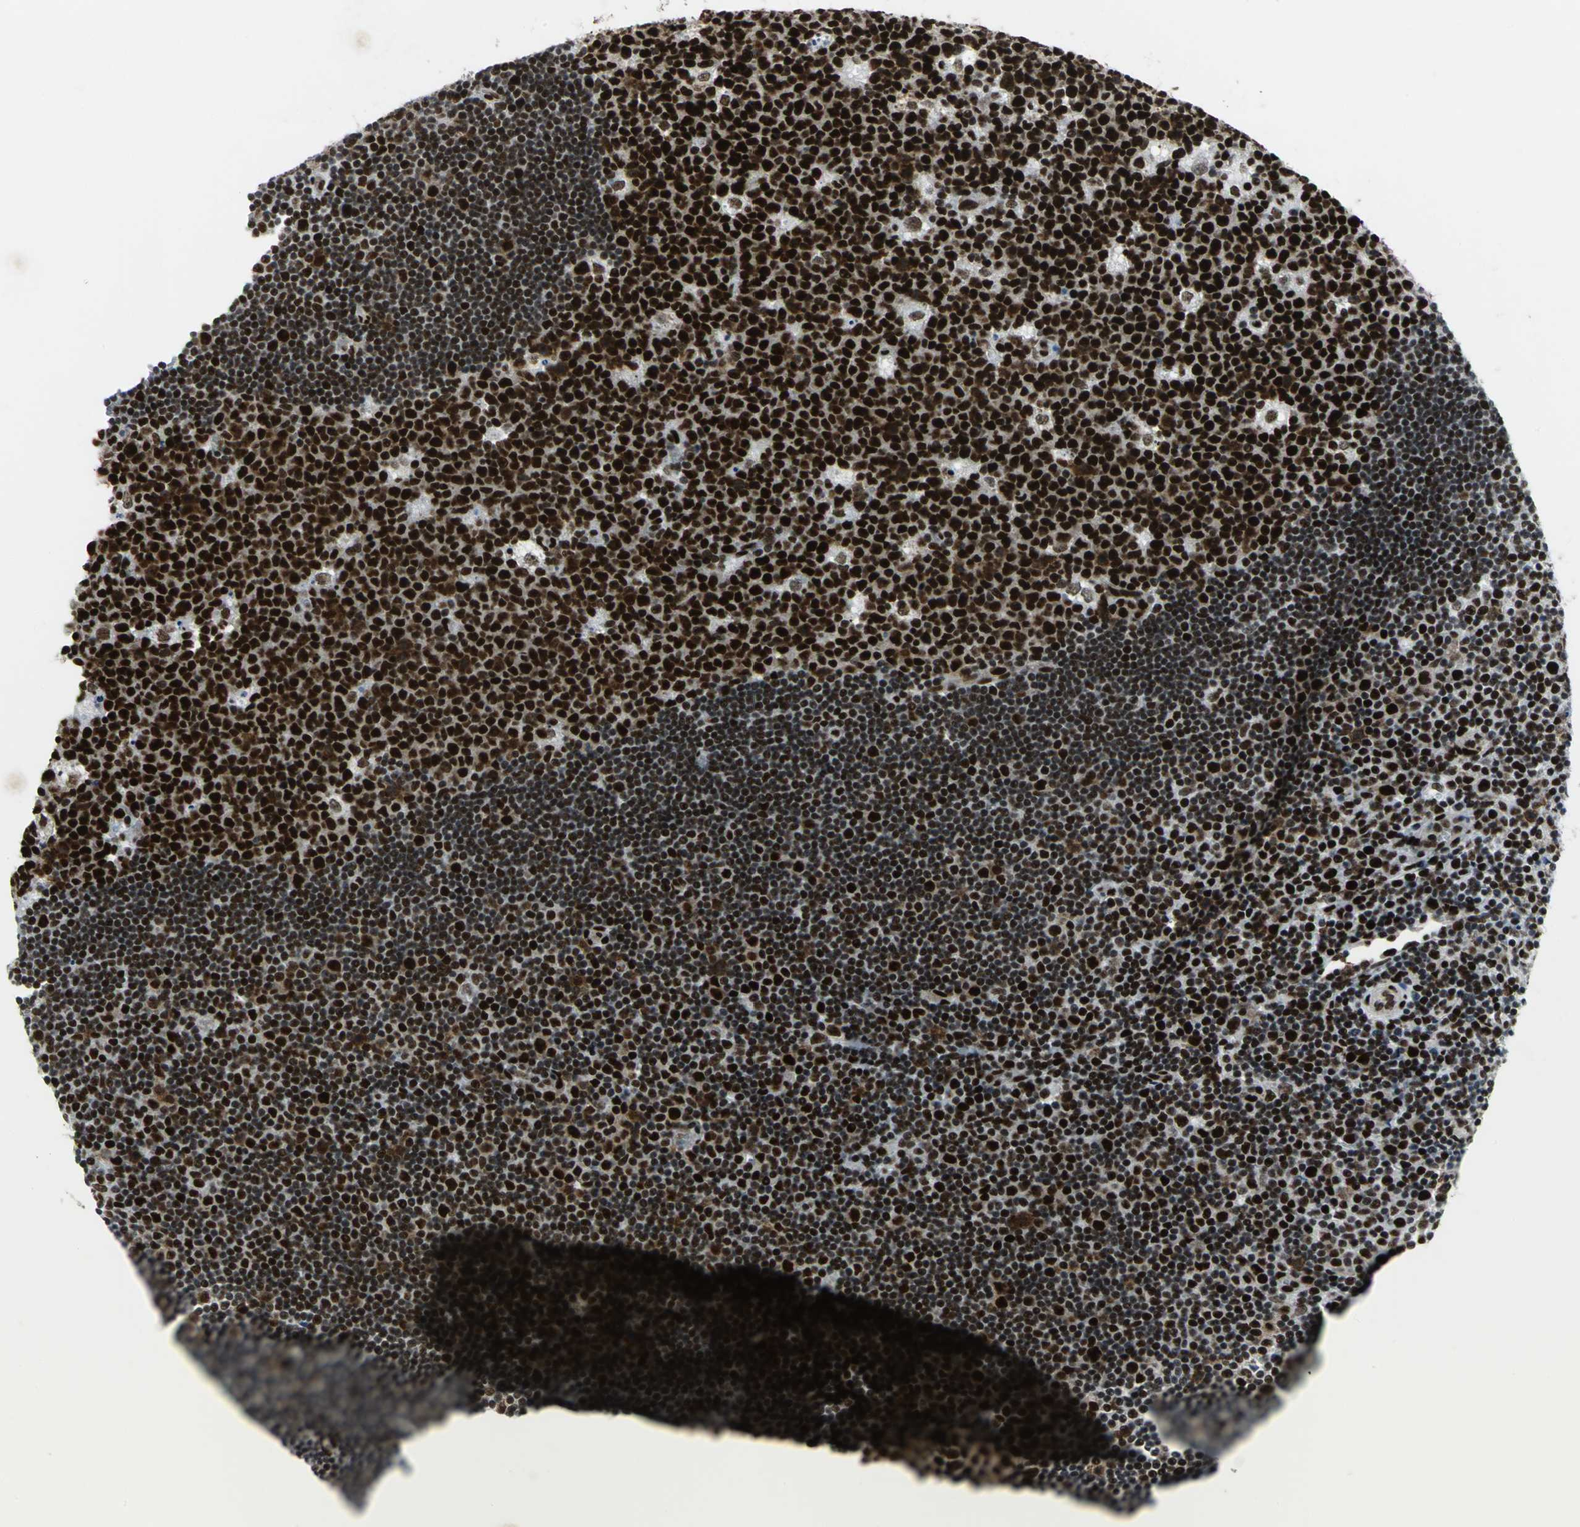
{"staining": {"intensity": "strong", "quantity": ">75%", "location": "nuclear"}, "tissue": "lymph node", "cell_type": "Germinal center cells", "image_type": "normal", "snomed": [{"axis": "morphology", "description": "Normal tissue, NOS"}, {"axis": "morphology", "description": "Squamous cell carcinoma, metastatic, NOS"}, {"axis": "topography", "description": "Lymph node"}], "caption": "This is a micrograph of IHC staining of normal lymph node, which shows strong expression in the nuclear of germinal center cells.", "gene": "SMARCA4", "patient": {"sex": "female", "age": 53}}